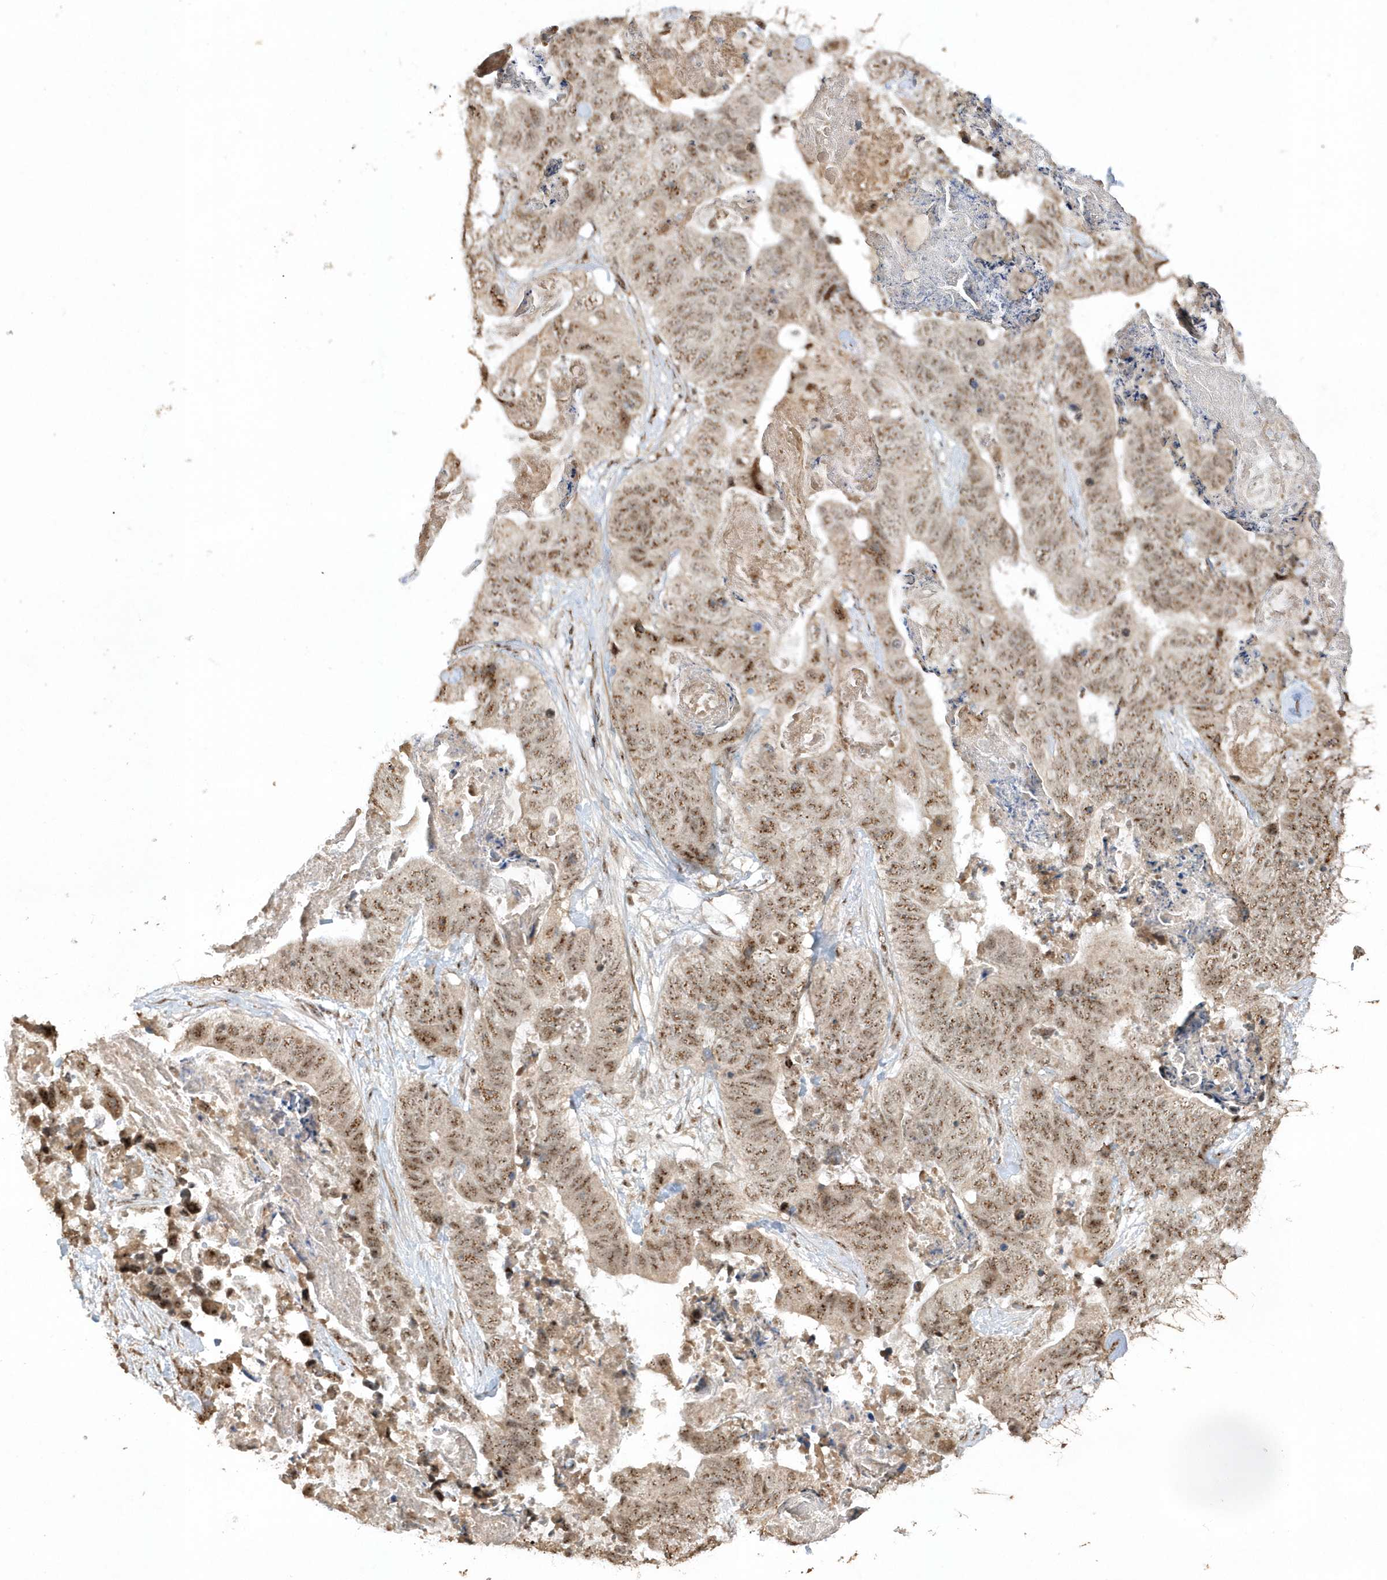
{"staining": {"intensity": "moderate", "quantity": ">75%", "location": "nuclear"}, "tissue": "stomach cancer", "cell_type": "Tumor cells", "image_type": "cancer", "snomed": [{"axis": "morphology", "description": "Adenocarcinoma, NOS"}, {"axis": "topography", "description": "Stomach"}], "caption": "Tumor cells exhibit medium levels of moderate nuclear positivity in about >75% of cells in stomach adenocarcinoma. Using DAB (3,3'-diaminobenzidine) (brown) and hematoxylin (blue) stains, captured at high magnification using brightfield microscopy.", "gene": "POLR3B", "patient": {"sex": "female", "age": 89}}